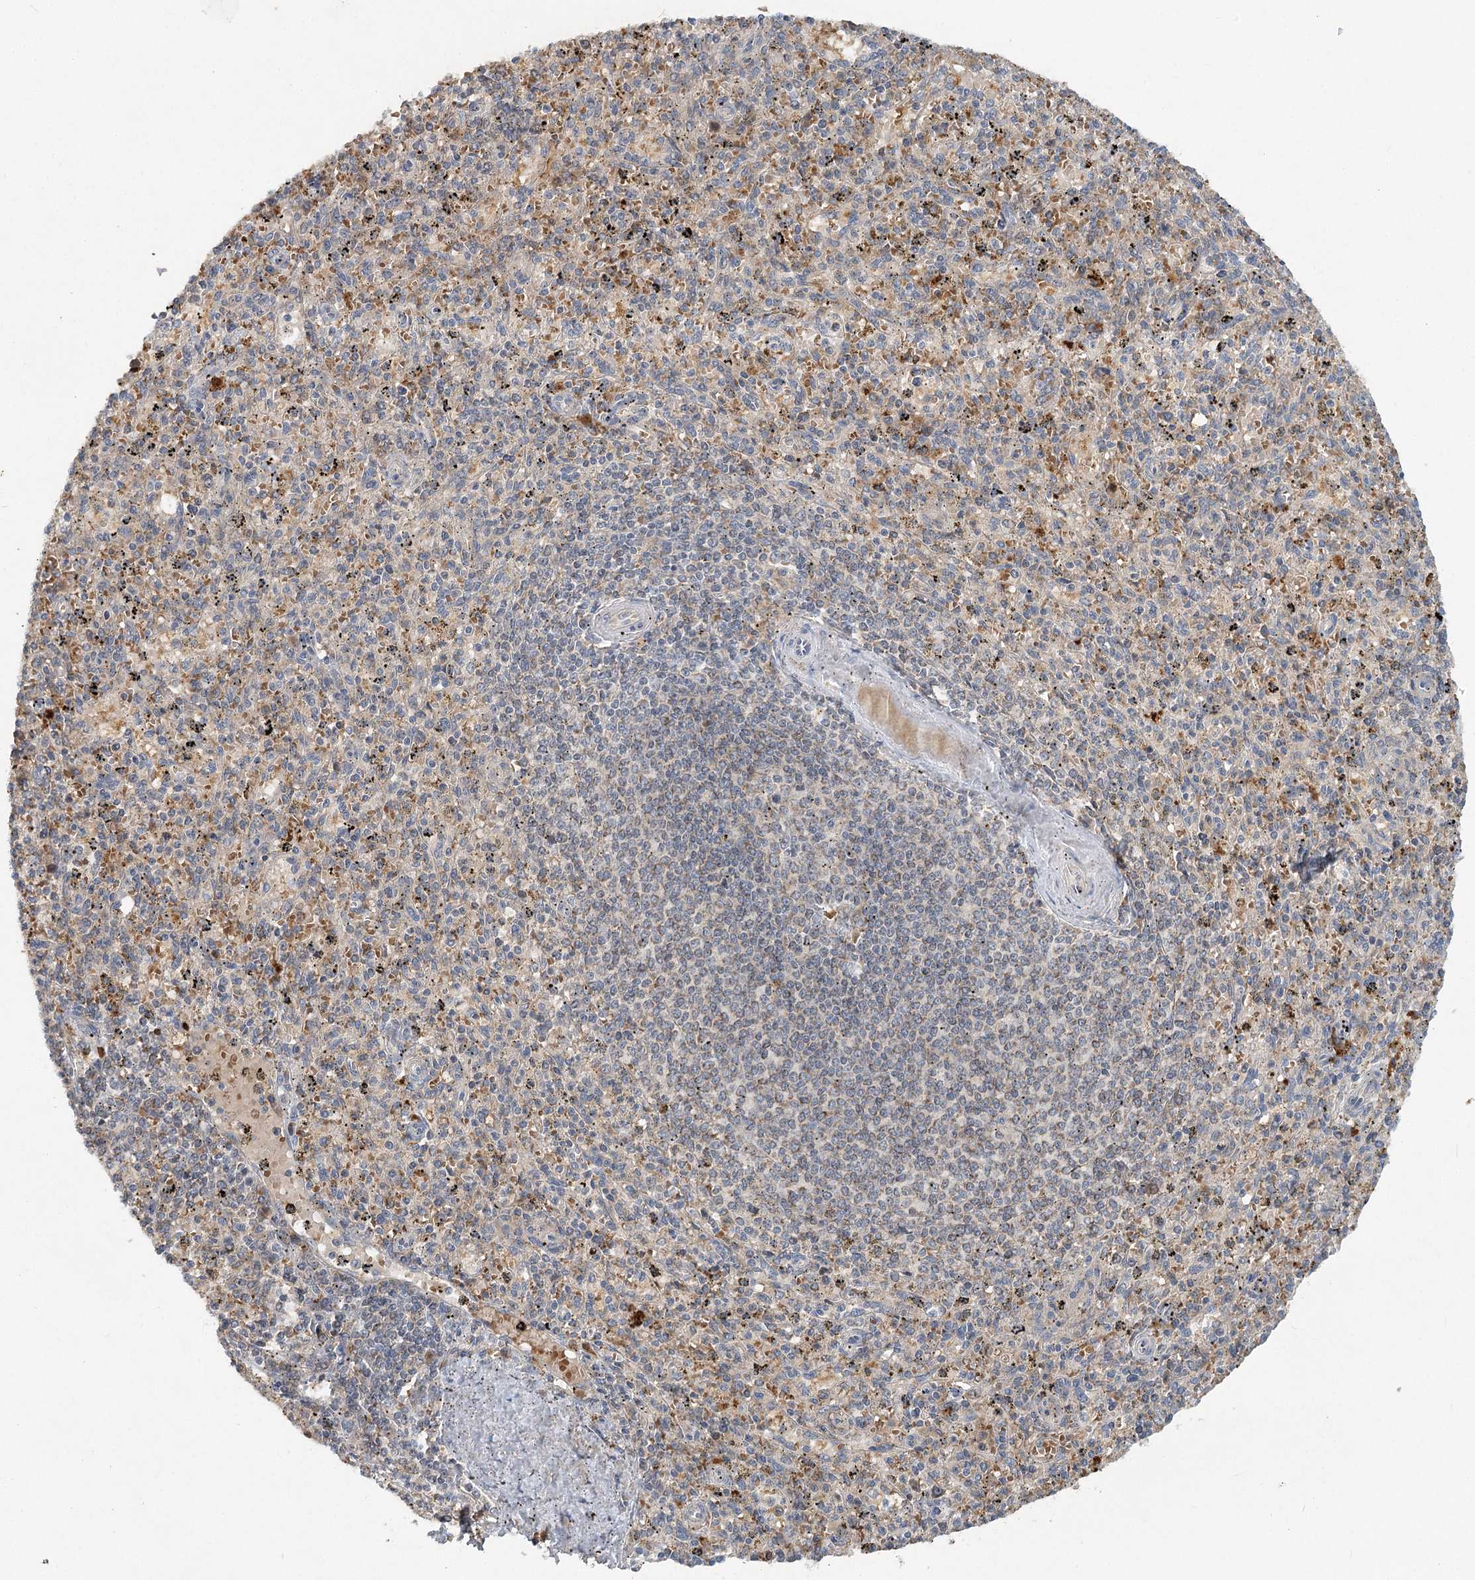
{"staining": {"intensity": "negative", "quantity": "none", "location": "none"}, "tissue": "spleen", "cell_type": "Cells in red pulp", "image_type": "normal", "snomed": [{"axis": "morphology", "description": "Normal tissue, NOS"}, {"axis": "topography", "description": "Spleen"}], "caption": "Immunohistochemistry micrograph of unremarkable spleen stained for a protein (brown), which demonstrates no positivity in cells in red pulp.", "gene": "PYROXD2", "patient": {"sex": "male", "age": 72}}